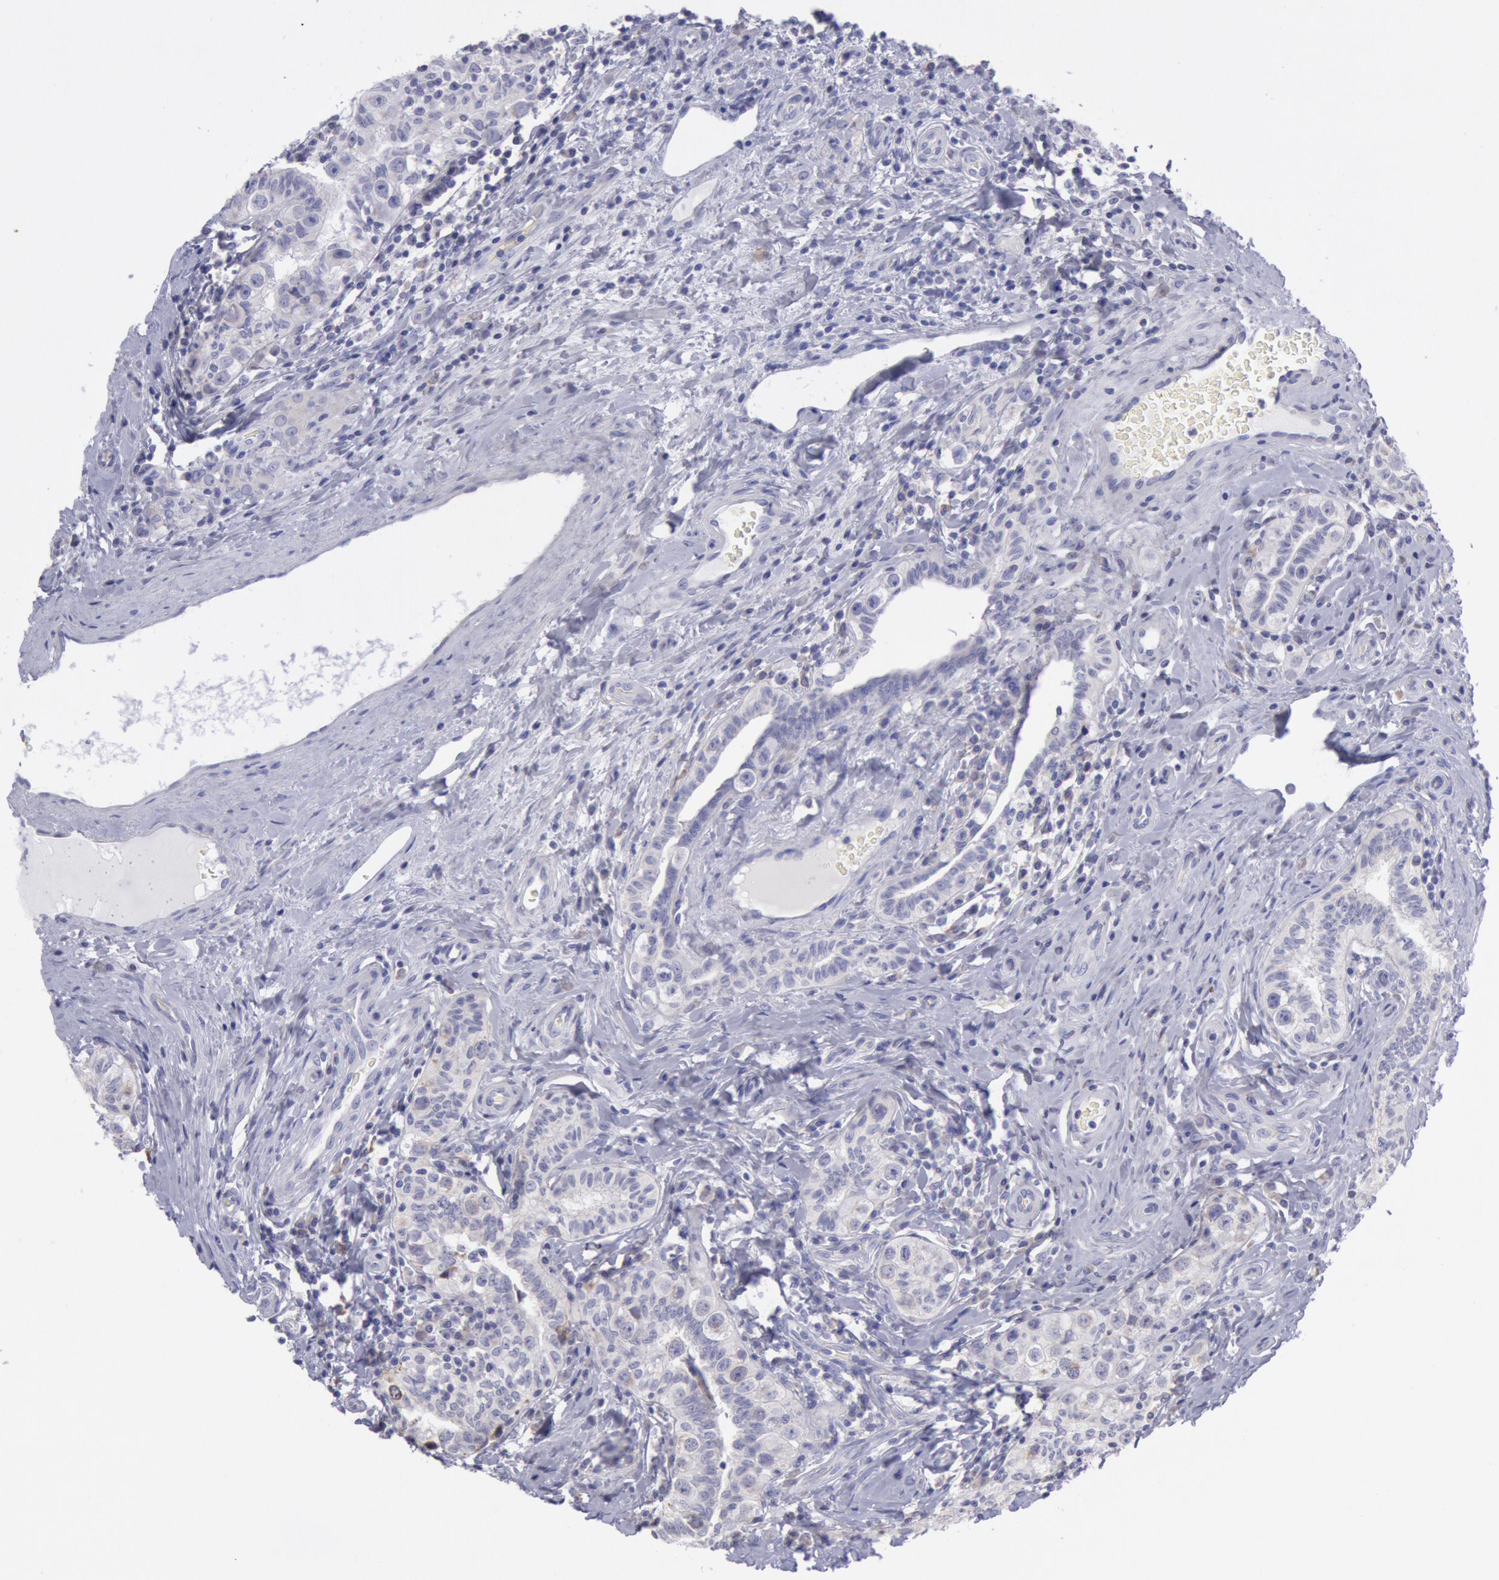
{"staining": {"intensity": "negative", "quantity": "none", "location": "none"}, "tissue": "testis cancer", "cell_type": "Tumor cells", "image_type": "cancer", "snomed": [{"axis": "morphology", "description": "Seminoma, NOS"}, {"axis": "topography", "description": "Testis"}], "caption": "IHC histopathology image of neoplastic tissue: human testis cancer (seminoma) stained with DAB (3,3'-diaminobenzidine) shows no significant protein positivity in tumor cells. (Immunohistochemistry, brightfield microscopy, high magnification).", "gene": "MYH7", "patient": {"sex": "male", "age": 32}}